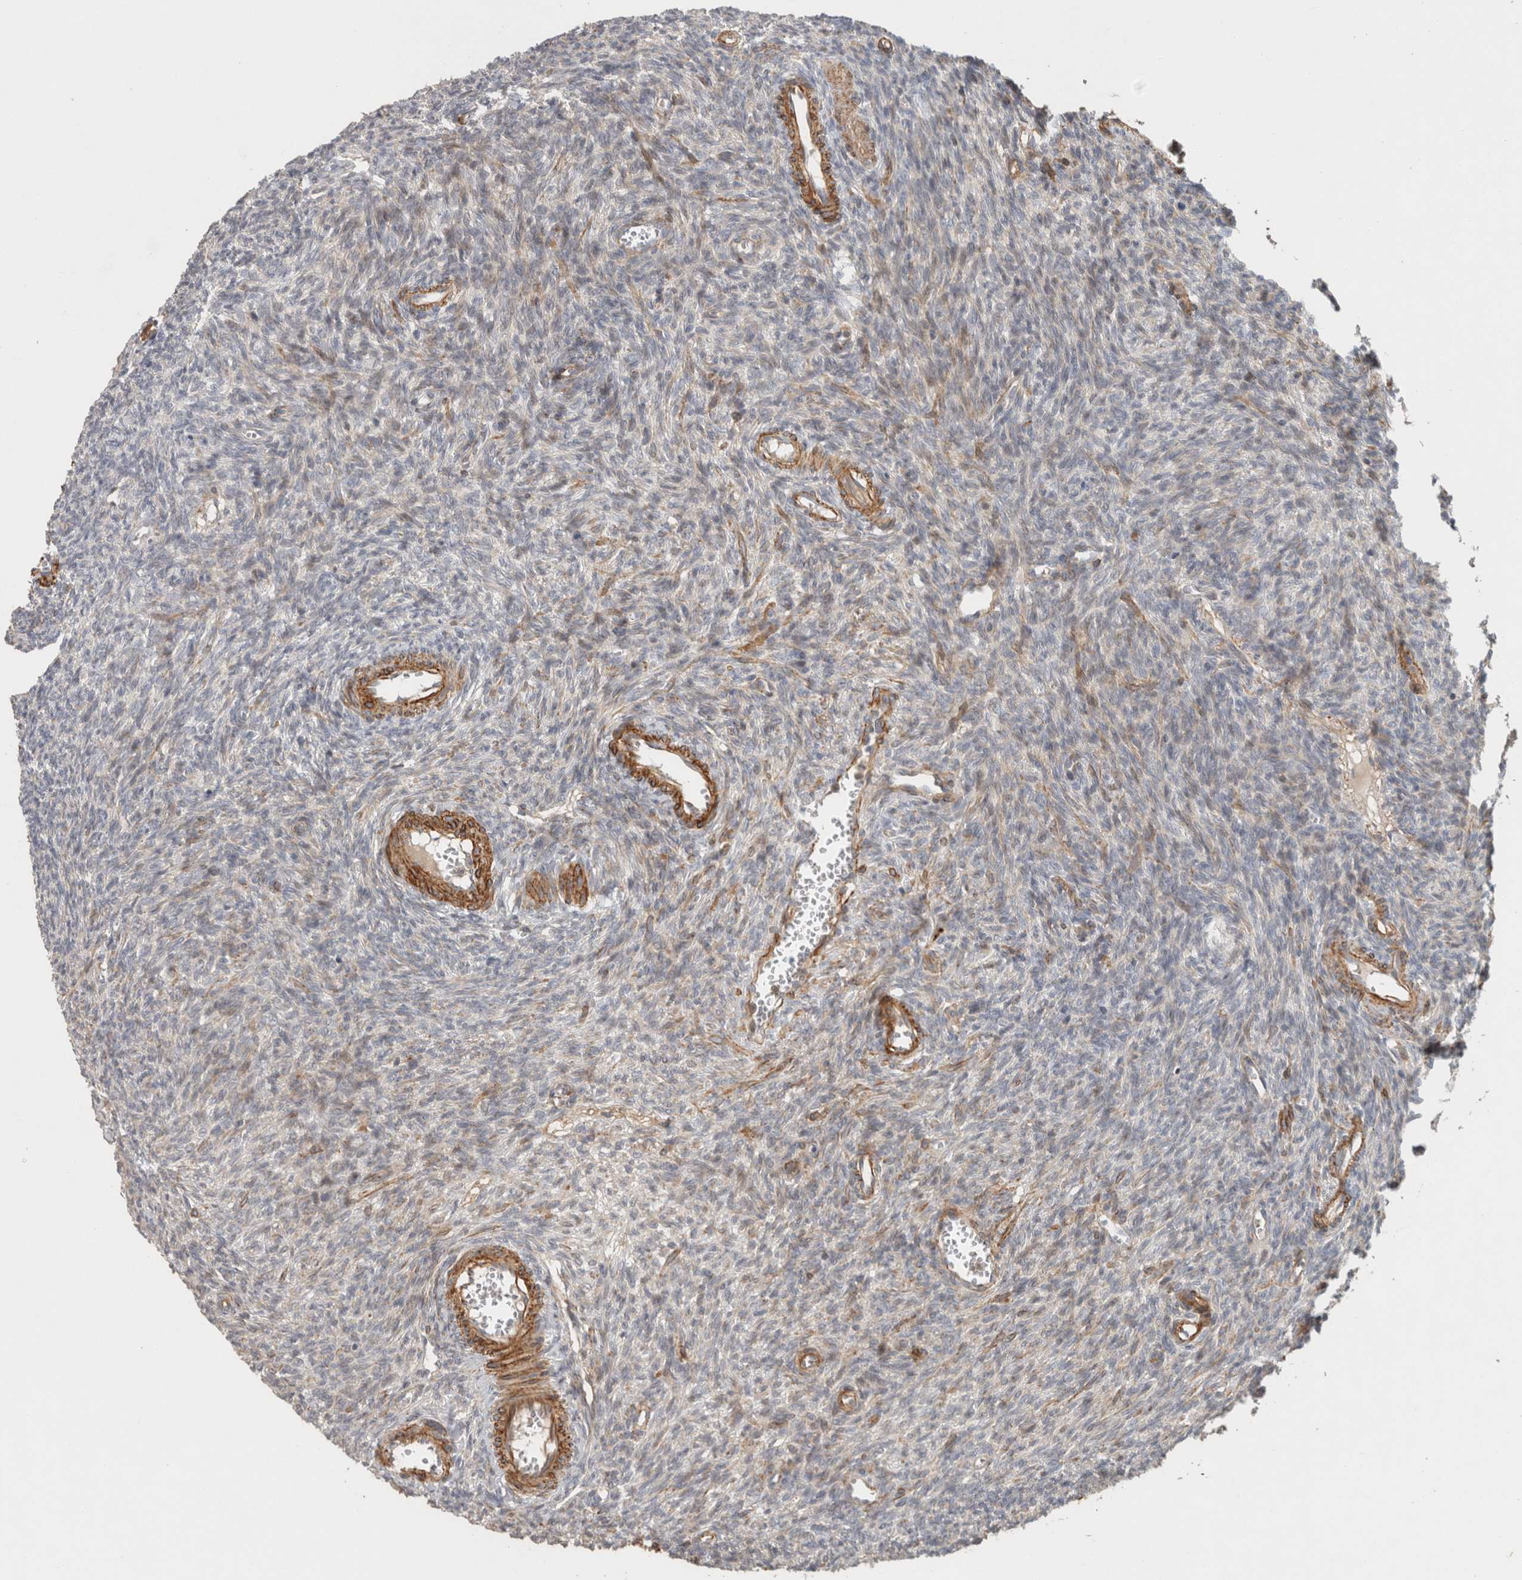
{"staining": {"intensity": "moderate", "quantity": ">75%", "location": "cytoplasmic/membranous"}, "tissue": "ovary", "cell_type": "Follicle cells", "image_type": "normal", "snomed": [{"axis": "morphology", "description": "Normal tissue, NOS"}, {"axis": "topography", "description": "Ovary"}], "caption": "About >75% of follicle cells in unremarkable human ovary demonstrate moderate cytoplasmic/membranous protein staining as visualized by brown immunohistochemical staining.", "gene": "SIPA1L2", "patient": {"sex": "female", "age": 27}}